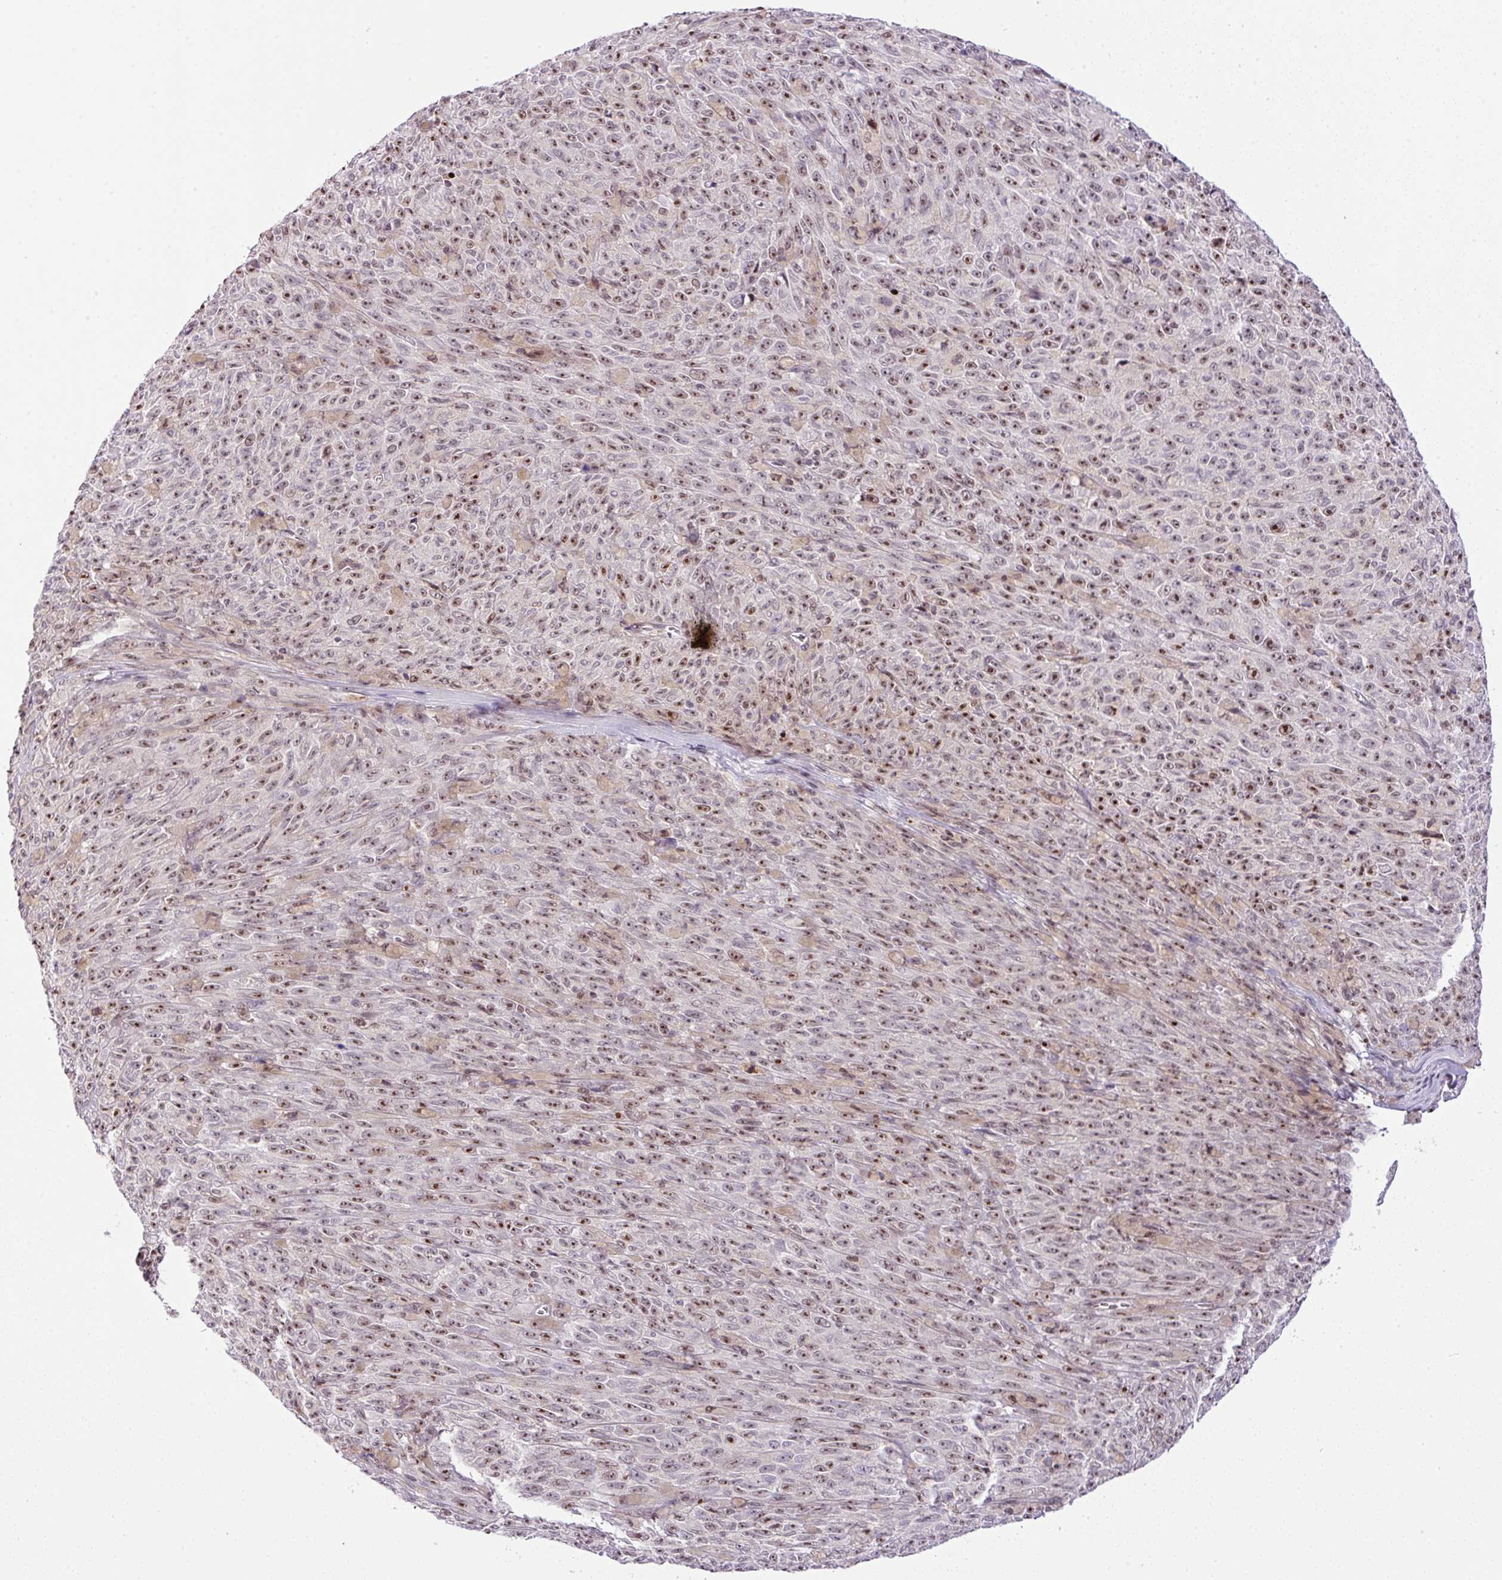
{"staining": {"intensity": "moderate", "quantity": ">75%", "location": "nuclear"}, "tissue": "melanoma", "cell_type": "Tumor cells", "image_type": "cancer", "snomed": [{"axis": "morphology", "description": "Malignant melanoma, NOS"}, {"axis": "topography", "description": "Skin"}], "caption": "Protein analysis of malignant melanoma tissue demonstrates moderate nuclear expression in approximately >75% of tumor cells.", "gene": "CCDC137", "patient": {"sex": "female", "age": 82}}